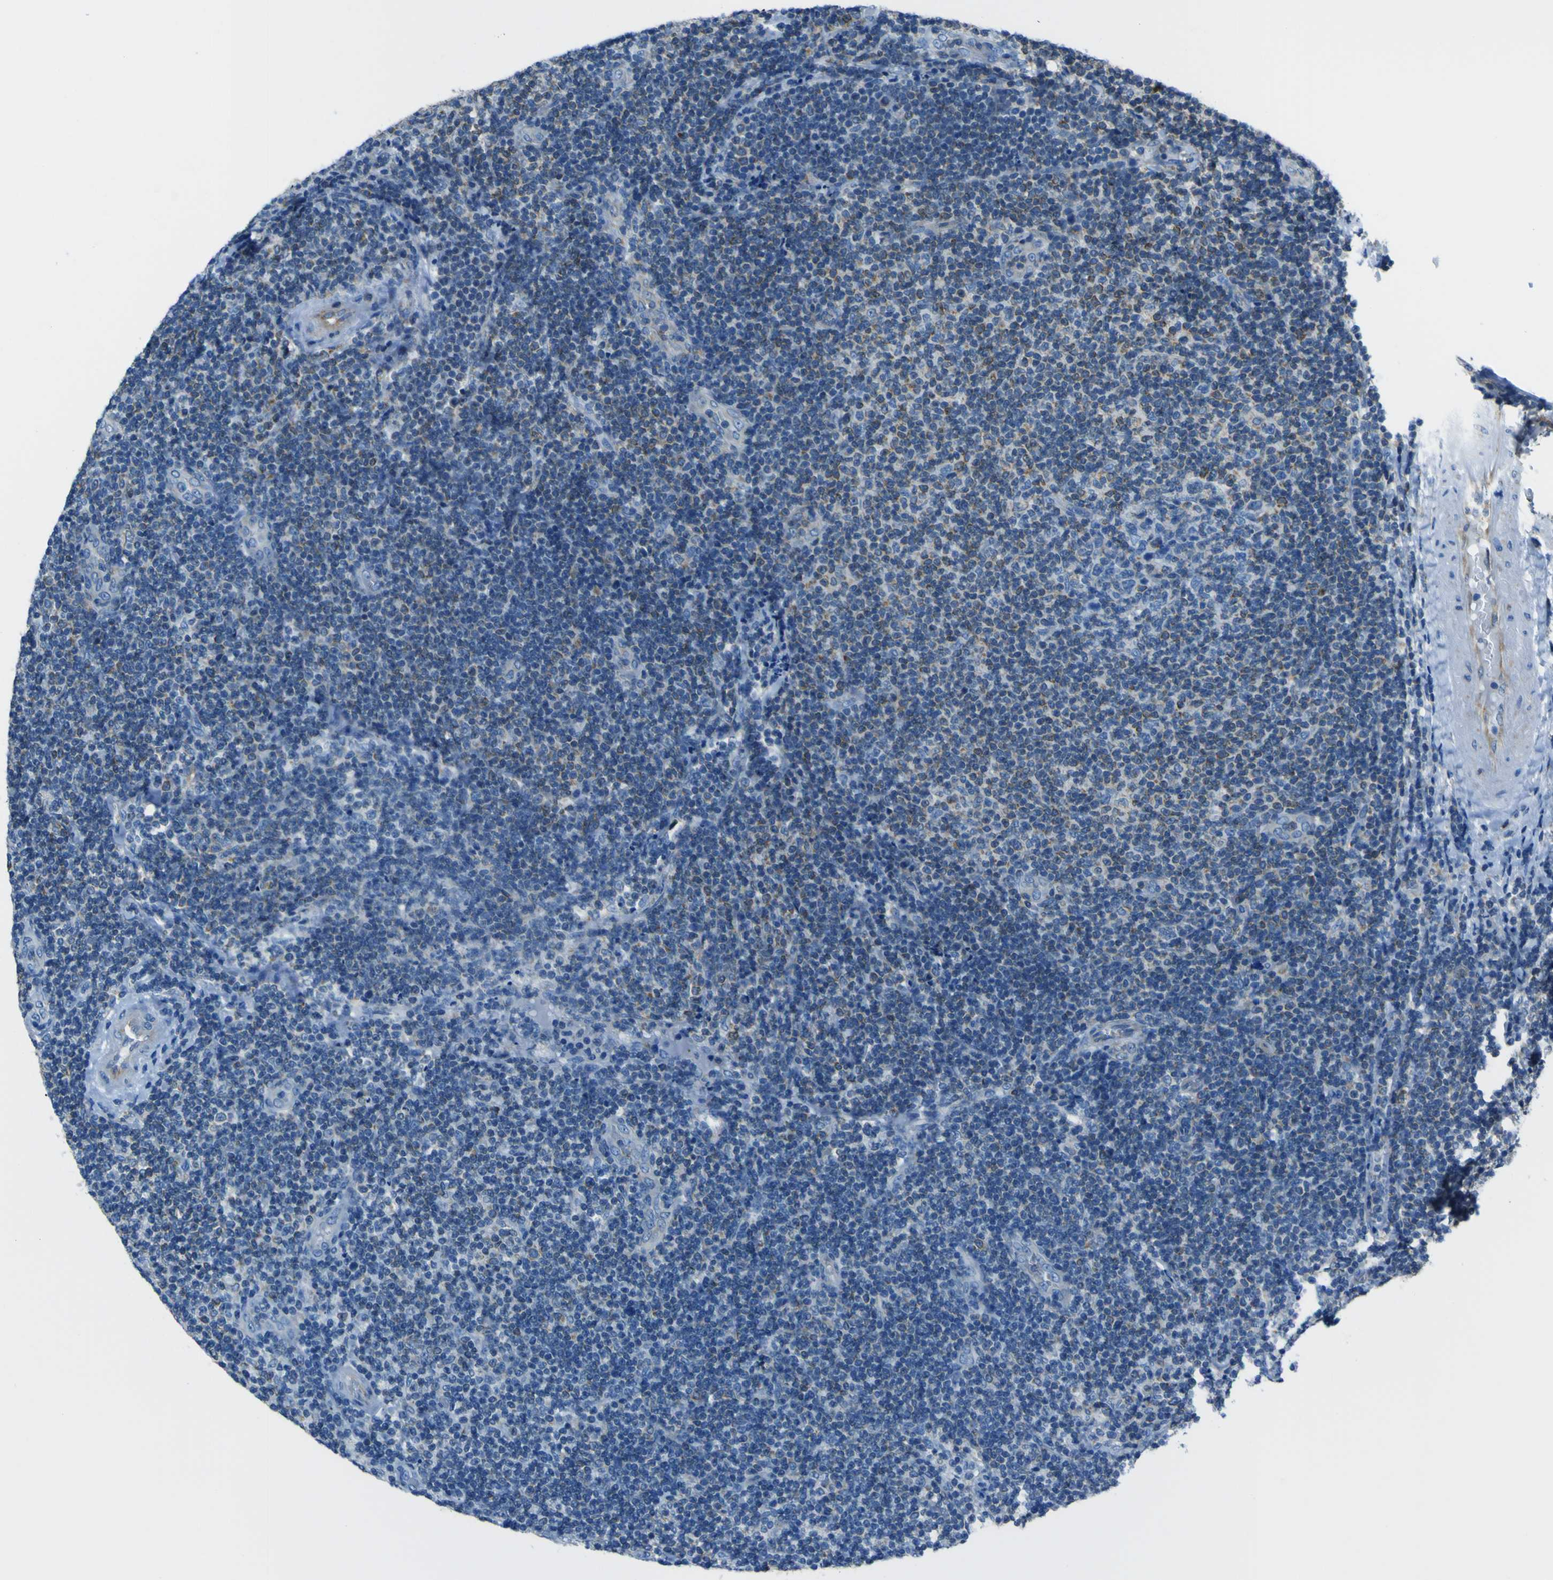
{"staining": {"intensity": "moderate", "quantity": "<25%", "location": "cytoplasmic/membranous"}, "tissue": "lymphoma", "cell_type": "Tumor cells", "image_type": "cancer", "snomed": [{"axis": "morphology", "description": "Malignant lymphoma, non-Hodgkin's type, Low grade"}, {"axis": "topography", "description": "Lymph node"}], "caption": "Immunohistochemical staining of human low-grade malignant lymphoma, non-Hodgkin's type displays moderate cytoplasmic/membranous protein expression in approximately <25% of tumor cells.", "gene": "STIM1", "patient": {"sex": "male", "age": 83}}